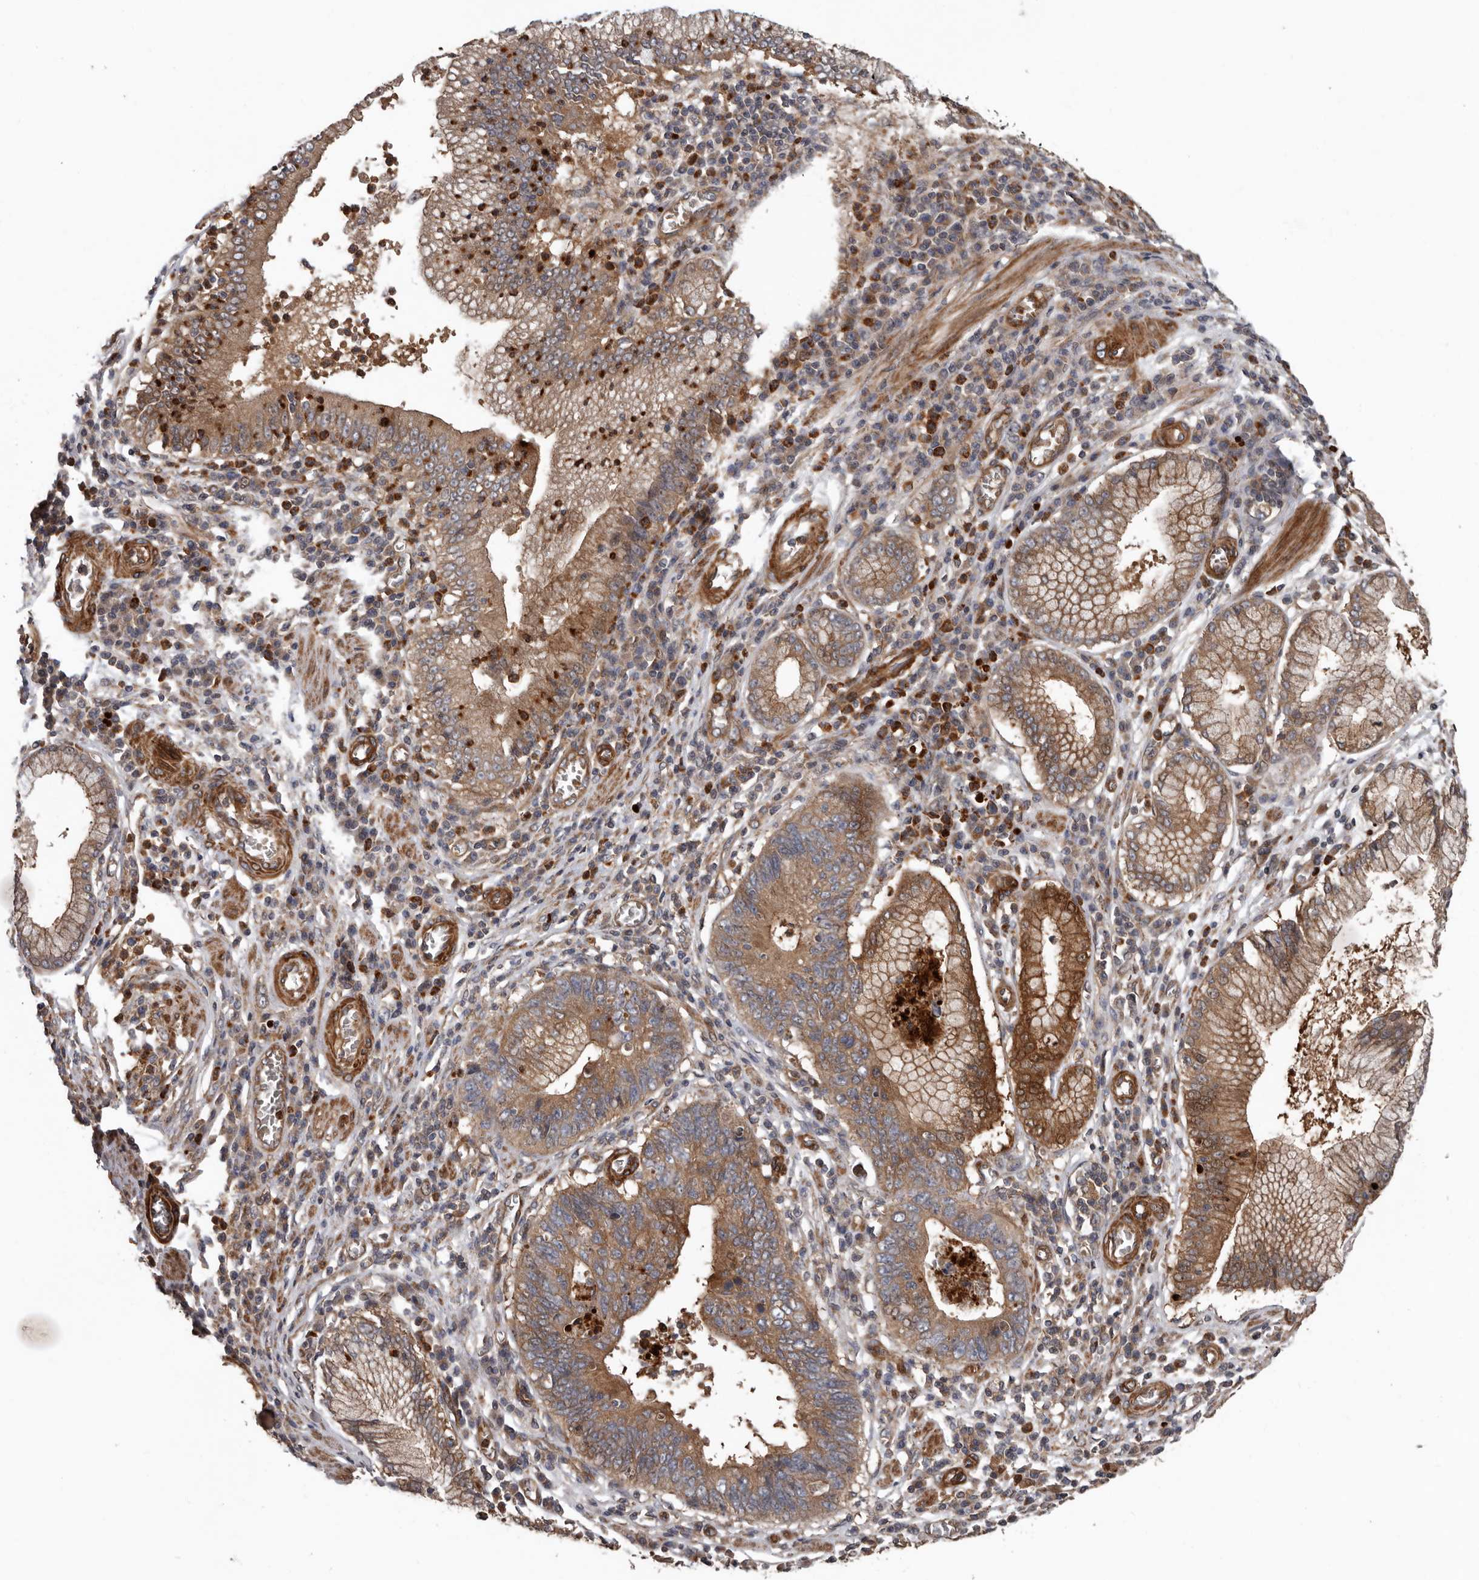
{"staining": {"intensity": "moderate", "quantity": ">75%", "location": "cytoplasmic/membranous"}, "tissue": "stomach cancer", "cell_type": "Tumor cells", "image_type": "cancer", "snomed": [{"axis": "morphology", "description": "Adenocarcinoma, NOS"}, {"axis": "topography", "description": "Stomach"}], "caption": "Human adenocarcinoma (stomach) stained with a brown dye exhibits moderate cytoplasmic/membranous positive positivity in about >75% of tumor cells.", "gene": "ARHGEF5", "patient": {"sex": "male", "age": 59}}